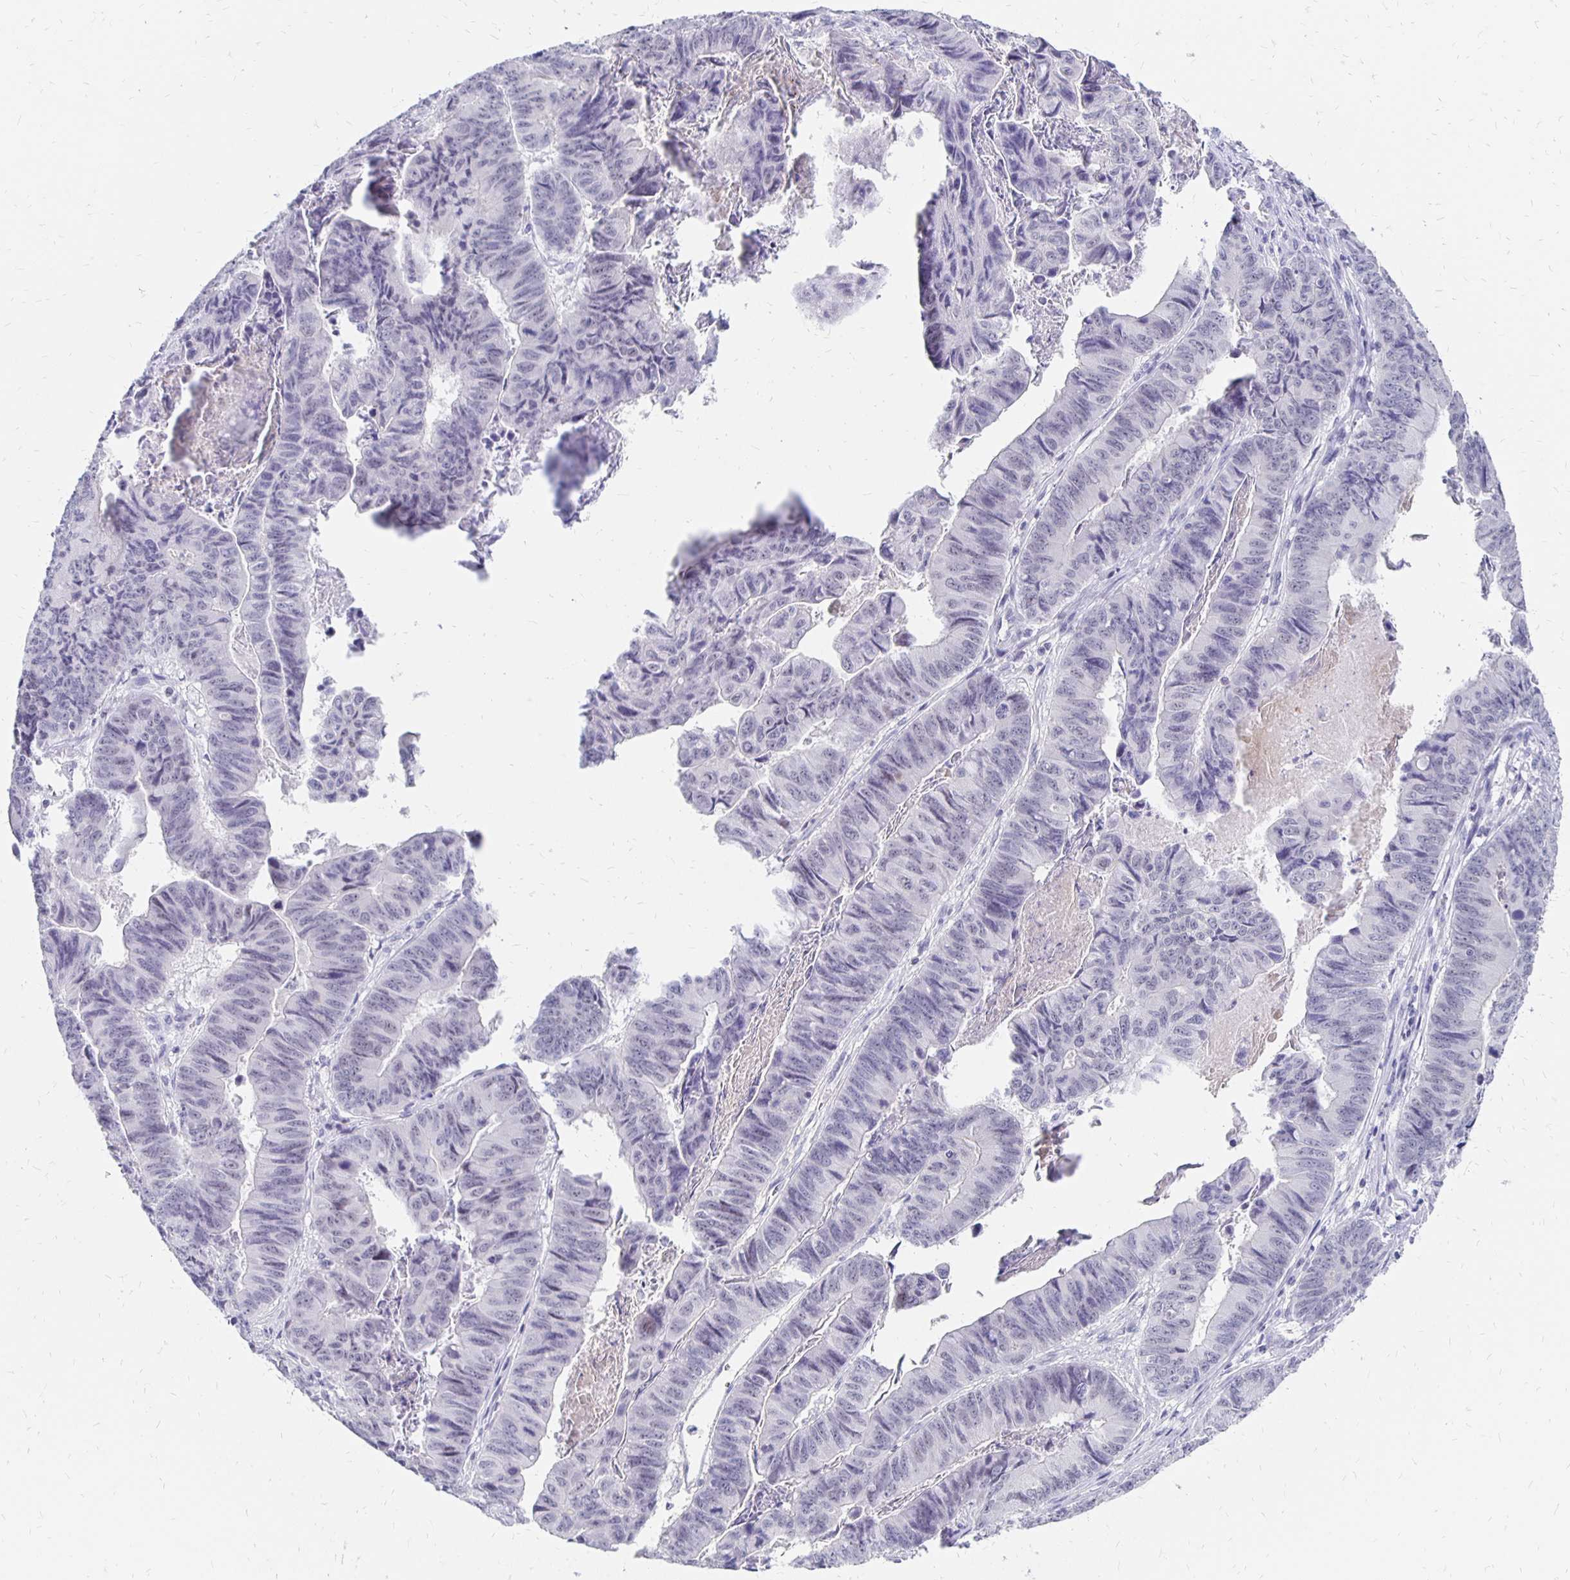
{"staining": {"intensity": "negative", "quantity": "none", "location": "none"}, "tissue": "stomach cancer", "cell_type": "Tumor cells", "image_type": "cancer", "snomed": [{"axis": "morphology", "description": "Adenocarcinoma, NOS"}, {"axis": "topography", "description": "Stomach, lower"}], "caption": "This is an IHC micrograph of human adenocarcinoma (stomach). There is no staining in tumor cells.", "gene": "SYT2", "patient": {"sex": "male", "age": 77}}